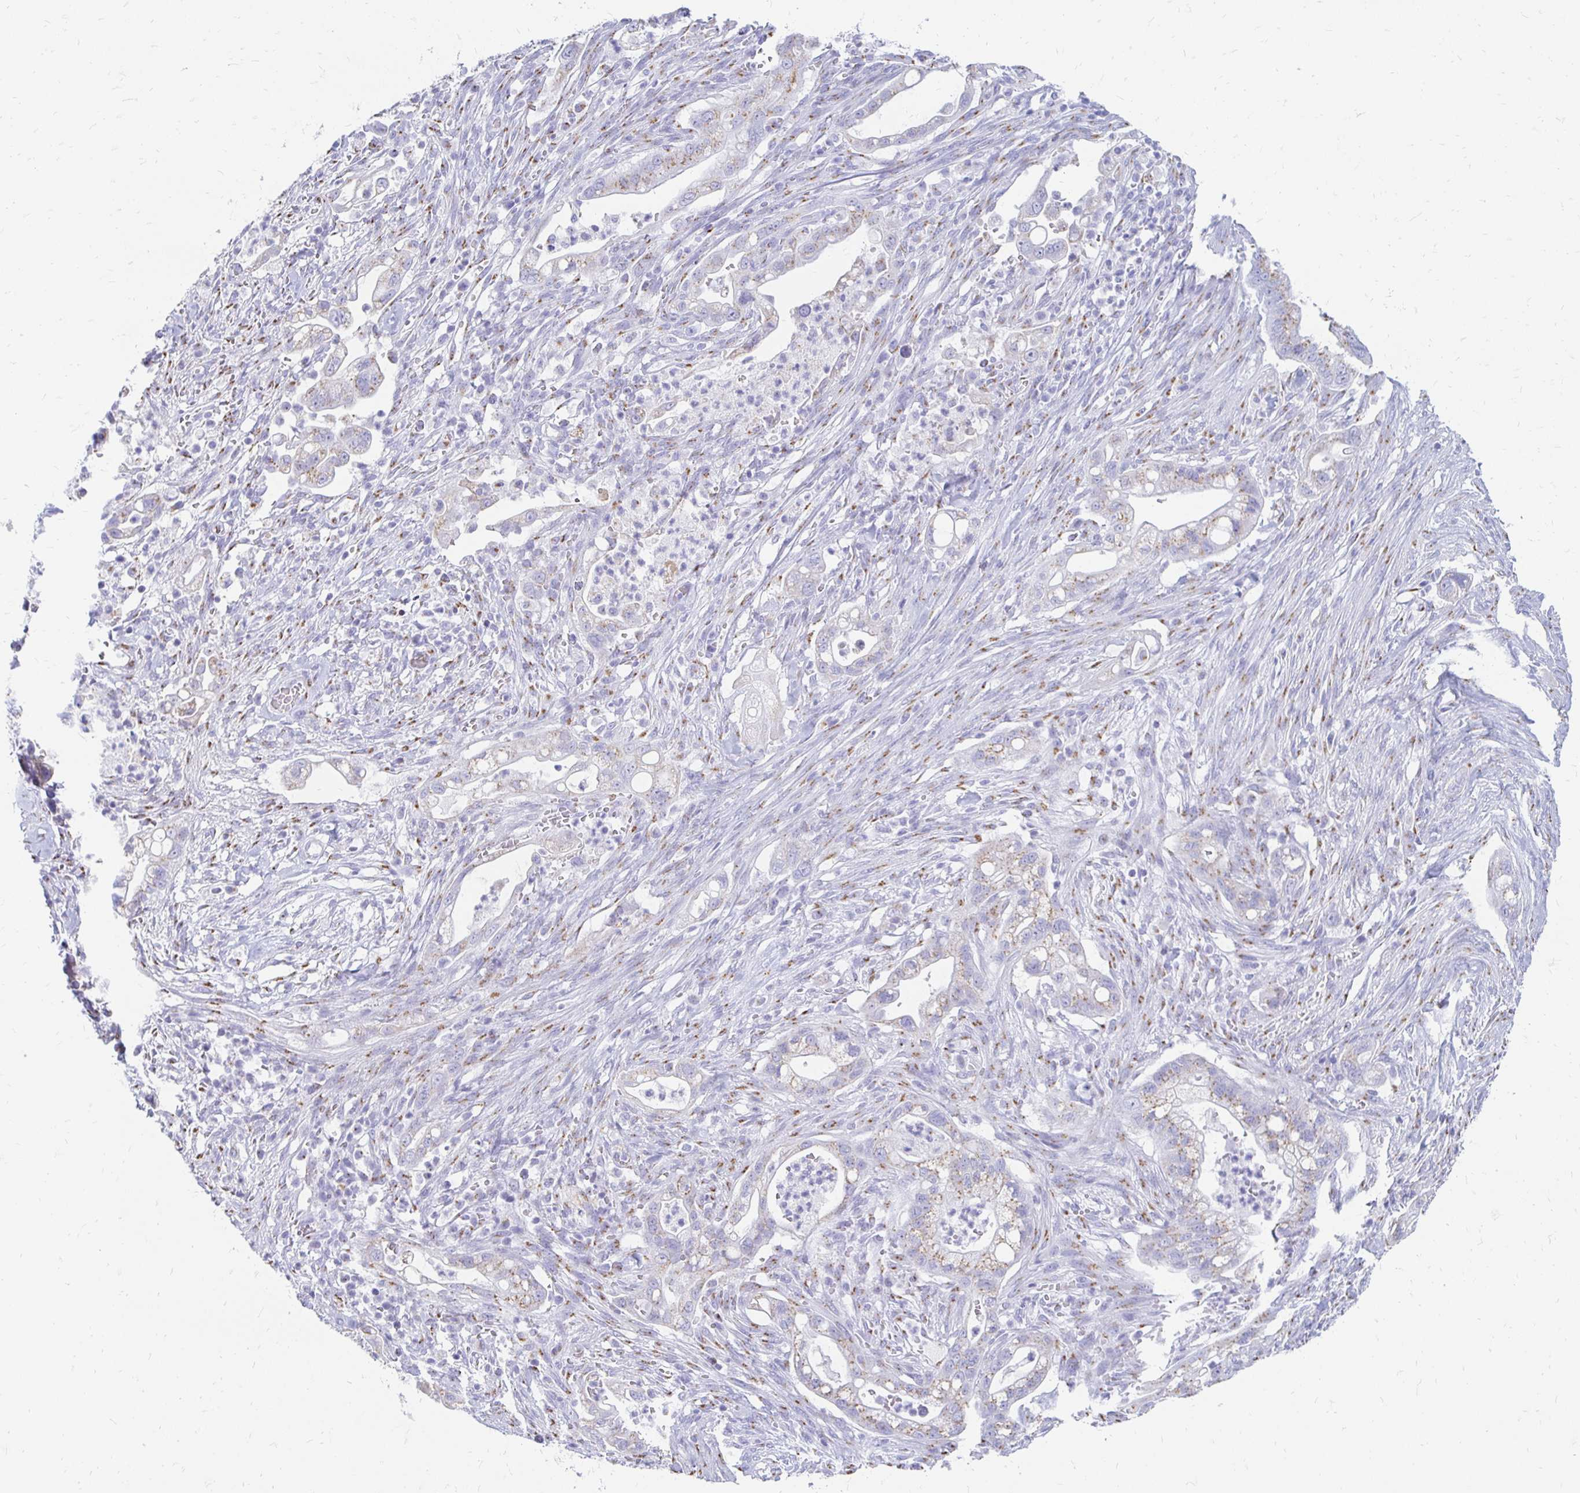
{"staining": {"intensity": "weak", "quantity": "25%-75%", "location": "cytoplasmic/membranous"}, "tissue": "pancreatic cancer", "cell_type": "Tumor cells", "image_type": "cancer", "snomed": [{"axis": "morphology", "description": "Adenocarcinoma, NOS"}, {"axis": "topography", "description": "Pancreas"}], "caption": "IHC of human pancreatic cancer (adenocarcinoma) reveals low levels of weak cytoplasmic/membranous staining in approximately 25%-75% of tumor cells.", "gene": "PAGE4", "patient": {"sex": "male", "age": 44}}